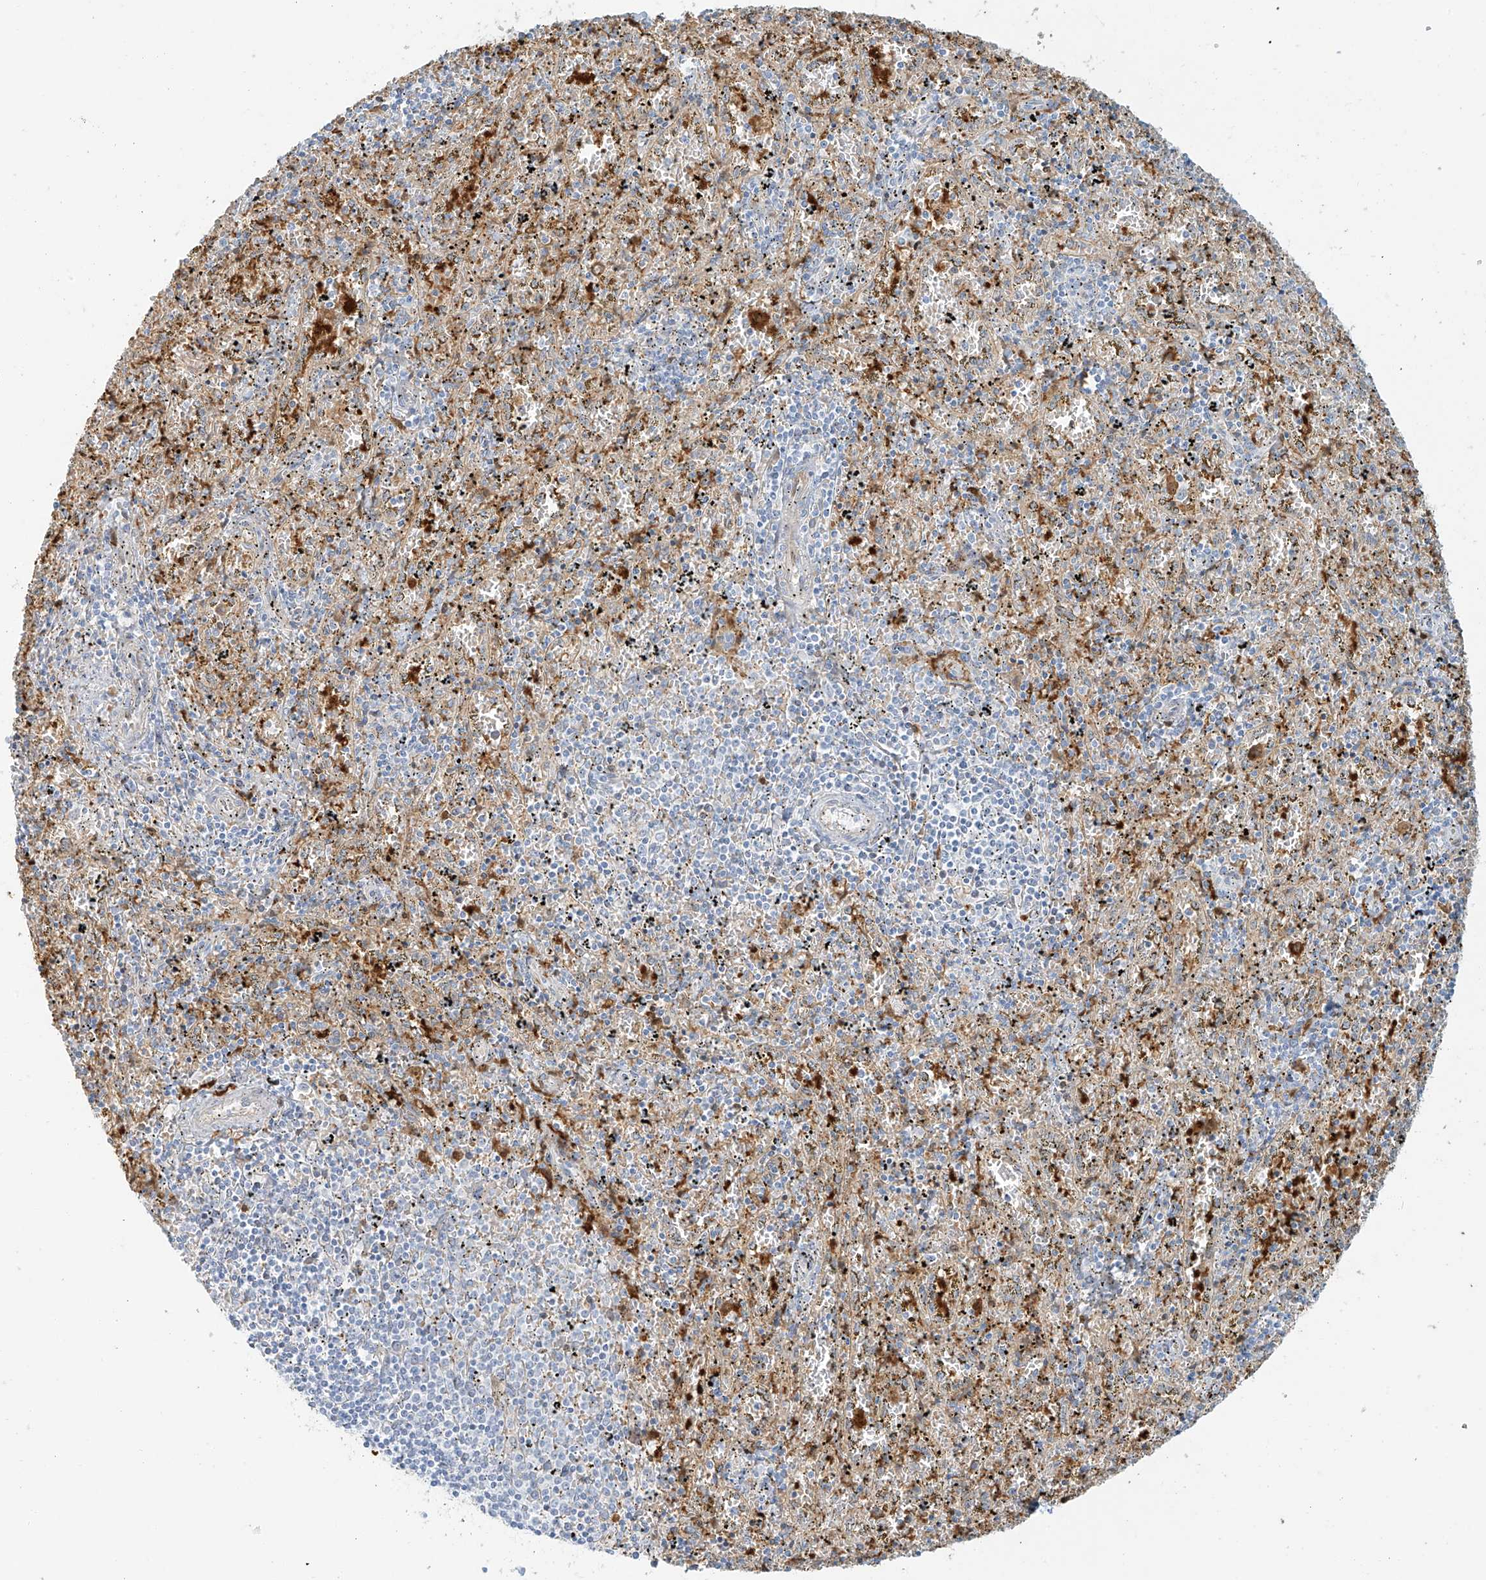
{"staining": {"intensity": "negative", "quantity": "none", "location": "none"}, "tissue": "spleen", "cell_type": "Cells in red pulp", "image_type": "normal", "snomed": [{"axis": "morphology", "description": "Normal tissue, NOS"}, {"axis": "topography", "description": "Spleen"}], "caption": "The photomicrograph shows no significant expression in cells in red pulp of spleen. (Immunohistochemistry (ihc), brightfield microscopy, high magnification).", "gene": "UPK1B", "patient": {"sex": "male", "age": 11}}